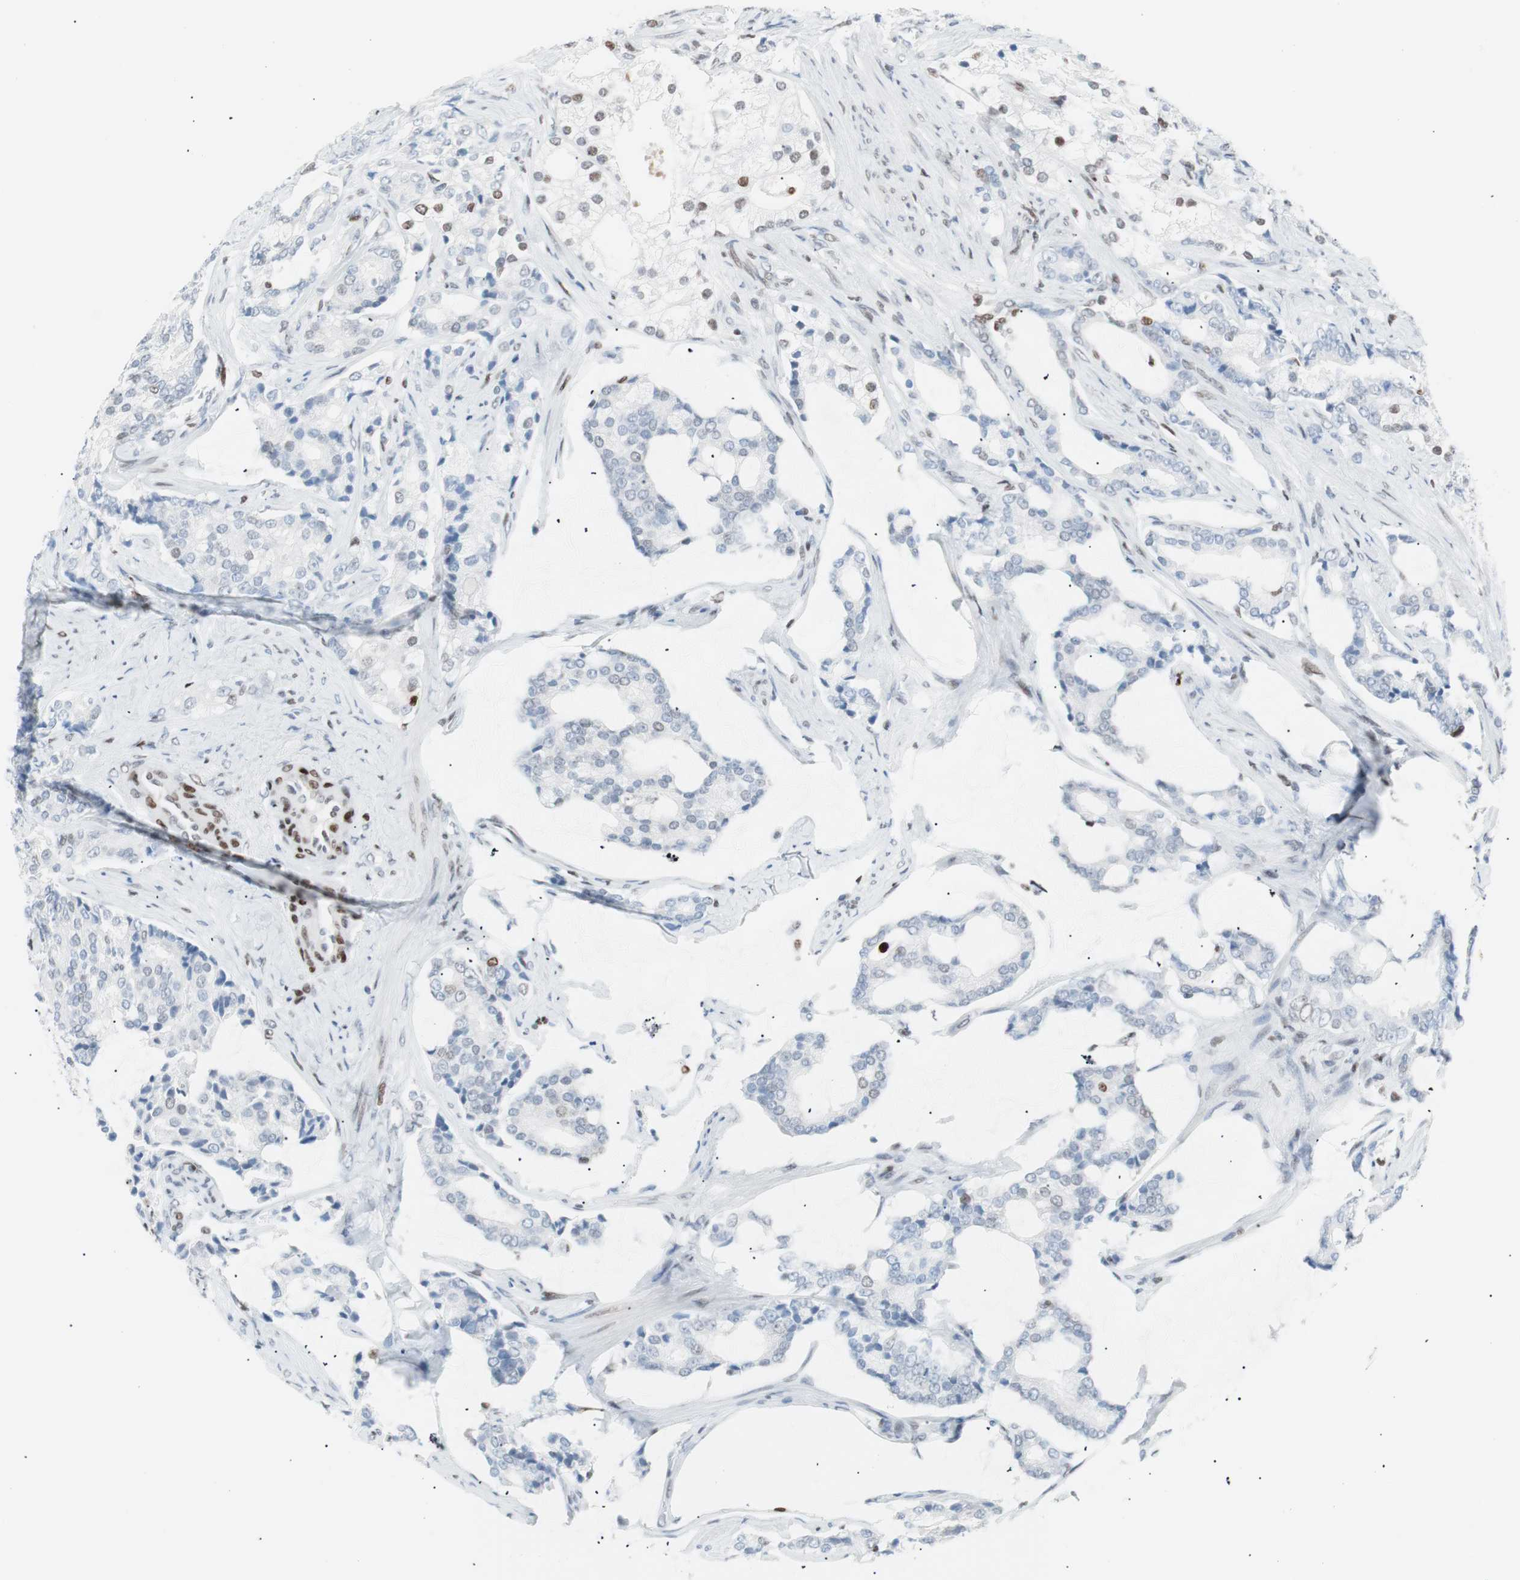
{"staining": {"intensity": "weak", "quantity": "<25%", "location": "nuclear"}, "tissue": "prostate cancer", "cell_type": "Tumor cells", "image_type": "cancer", "snomed": [{"axis": "morphology", "description": "Adenocarcinoma, Low grade"}, {"axis": "topography", "description": "Prostate"}], "caption": "This is an immunohistochemistry (IHC) micrograph of human prostate cancer (low-grade adenocarcinoma). There is no positivity in tumor cells.", "gene": "CEBPB", "patient": {"sex": "male", "age": 58}}